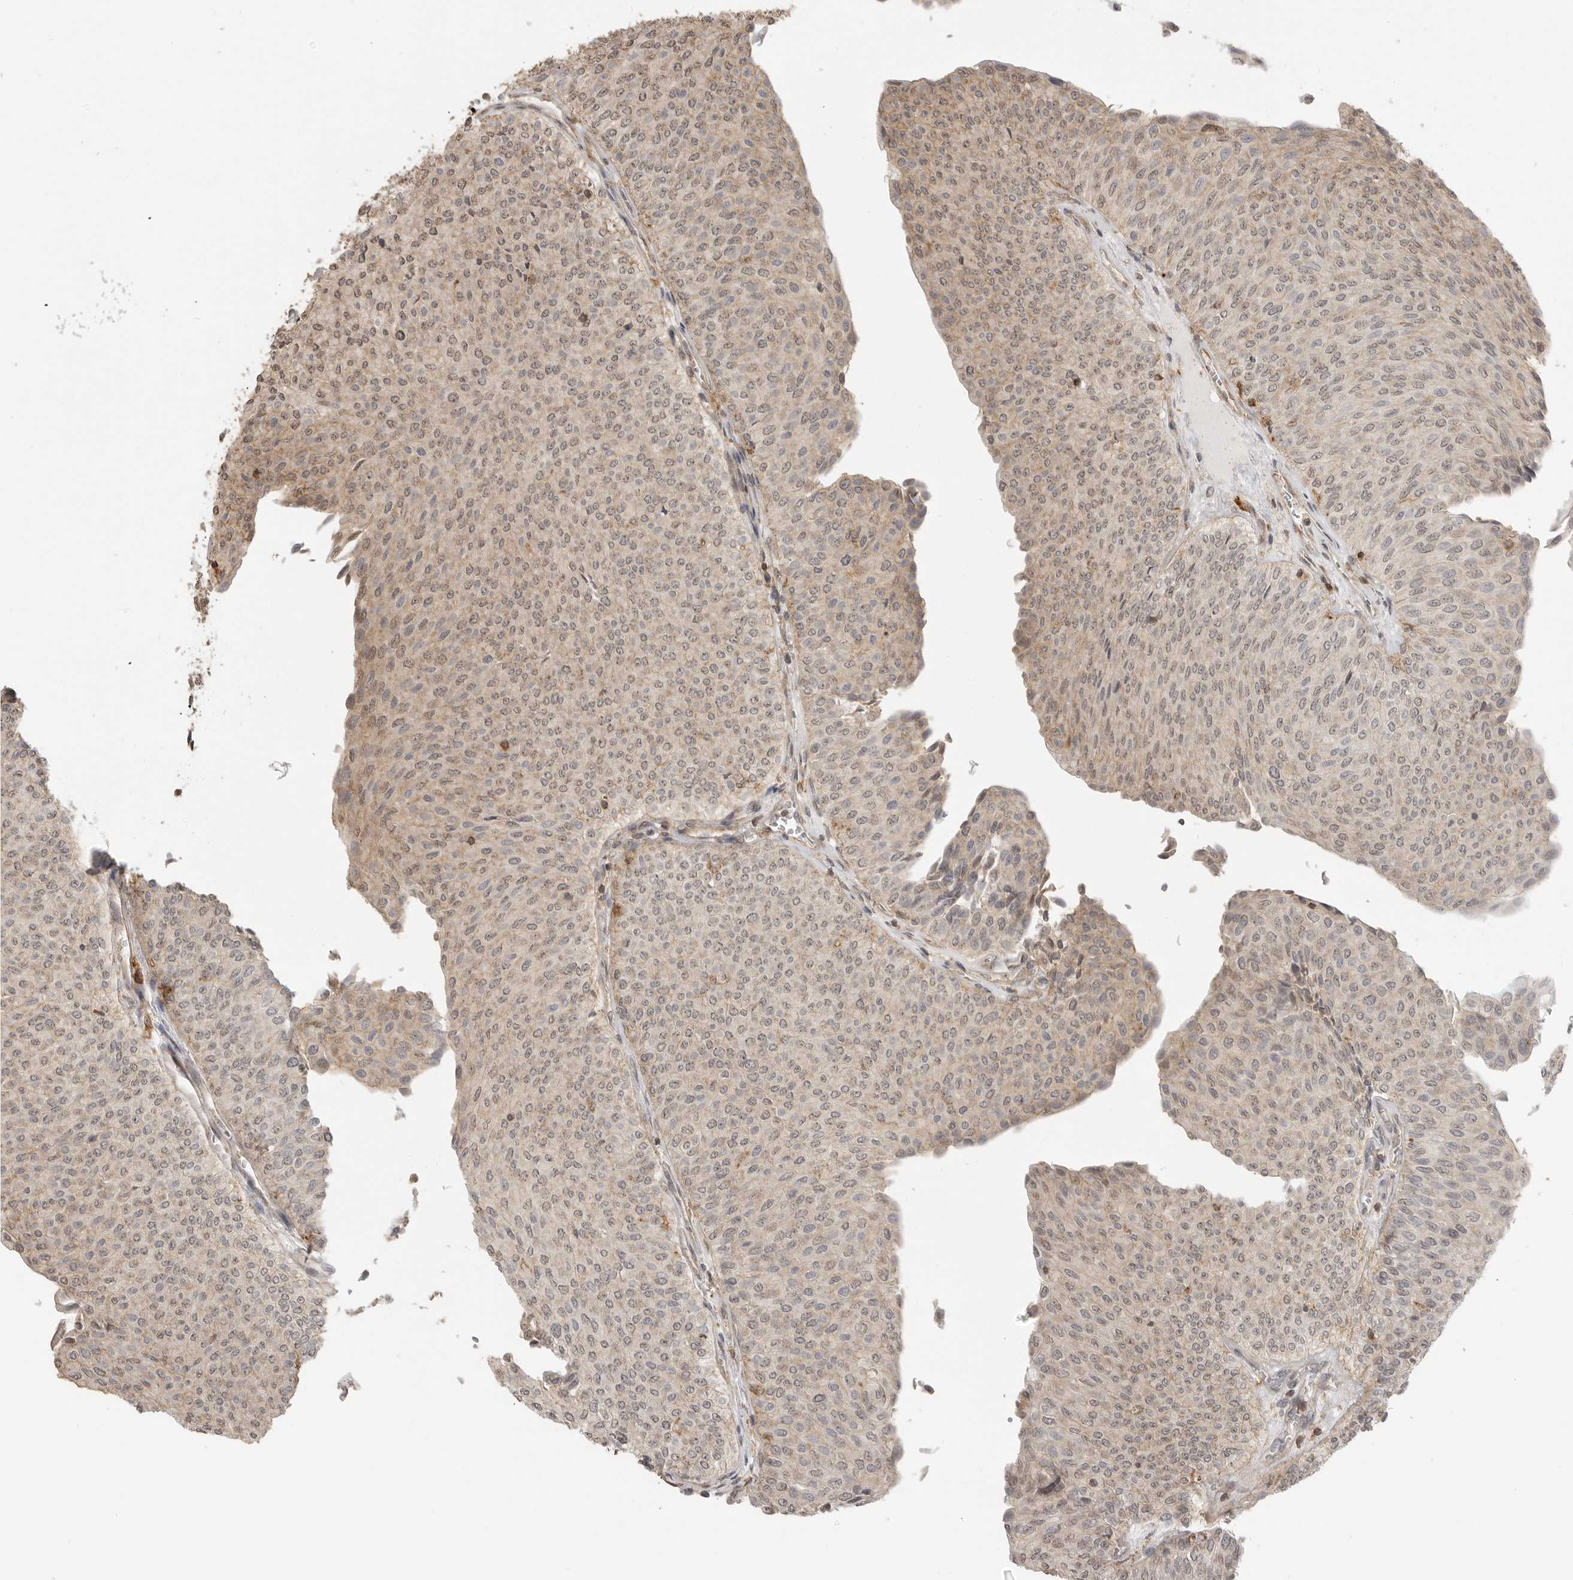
{"staining": {"intensity": "weak", "quantity": "25%-75%", "location": "cytoplasmic/membranous,nuclear"}, "tissue": "urothelial cancer", "cell_type": "Tumor cells", "image_type": "cancer", "snomed": [{"axis": "morphology", "description": "Urothelial carcinoma, Low grade"}, {"axis": "topography", "description": "Urinary bladder"}], "caption": "This histopathology image exhibits immunohistochemistry (IHC) staining of human urothelial cancer, with low weak cytoplasmic/membranous and nuclear staining in approximately 25%-75% of tumor cells.", "gene": "GPC2", "patient": {"sex": "male", "age": 78}}